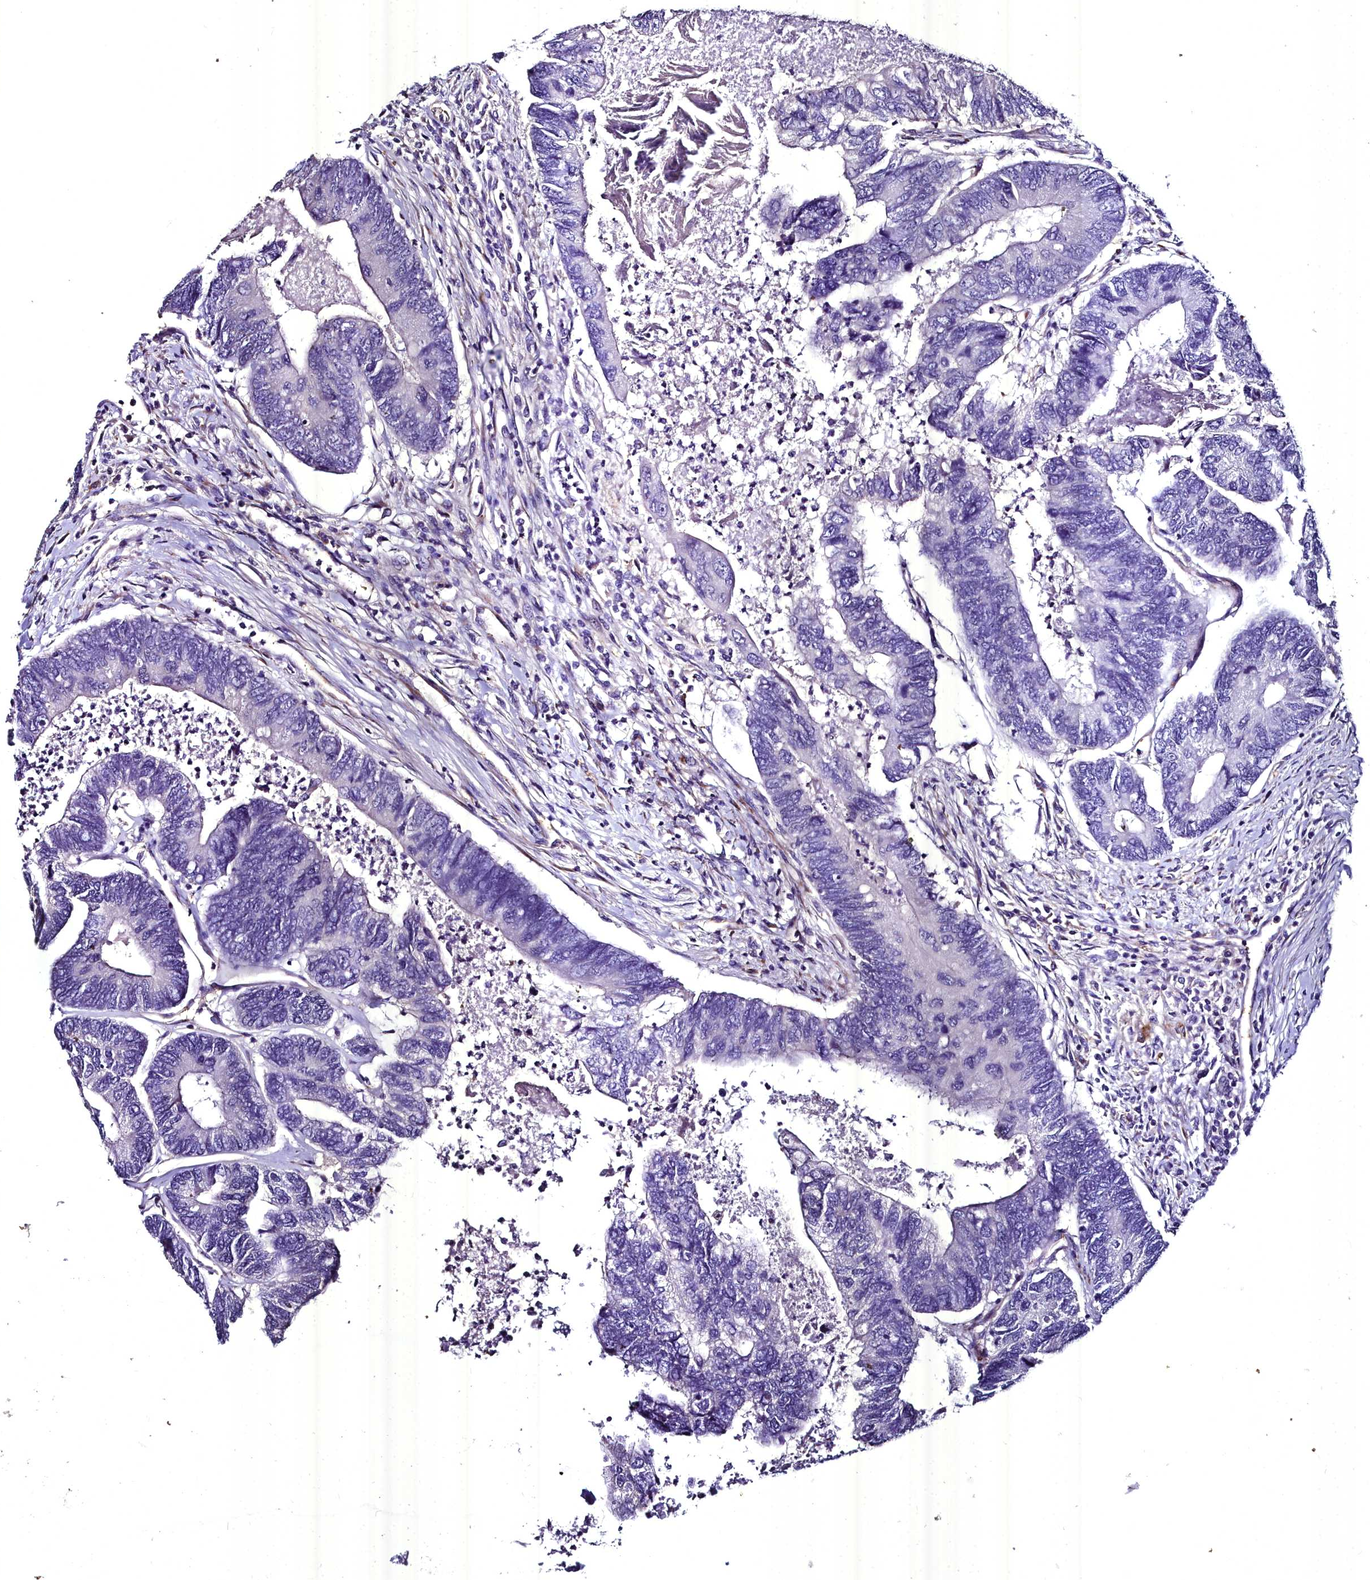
{"staining": {"intensity": "negative", "quantity": "none", "location": "none"}, "tissue": "colorectal cancer", "cell_type": "Tumor cells", "image_type": "cancer", "snomed": [{"axis": "morphology", "description": "Adenocarcinoma, NOS"}, {"axis": "topography", "description": "Colon"}], "caption": "An immunohistochemistry (IHC) photomicrograph of colorectal adenocarcinoma is shown. There is no staining in tumor cells of colorectal adenocarcinoma. (DAB immunohistochemistry, high magnification).", "gene": "MS4A18", "patient": {"sex": "female", "age": 67}}